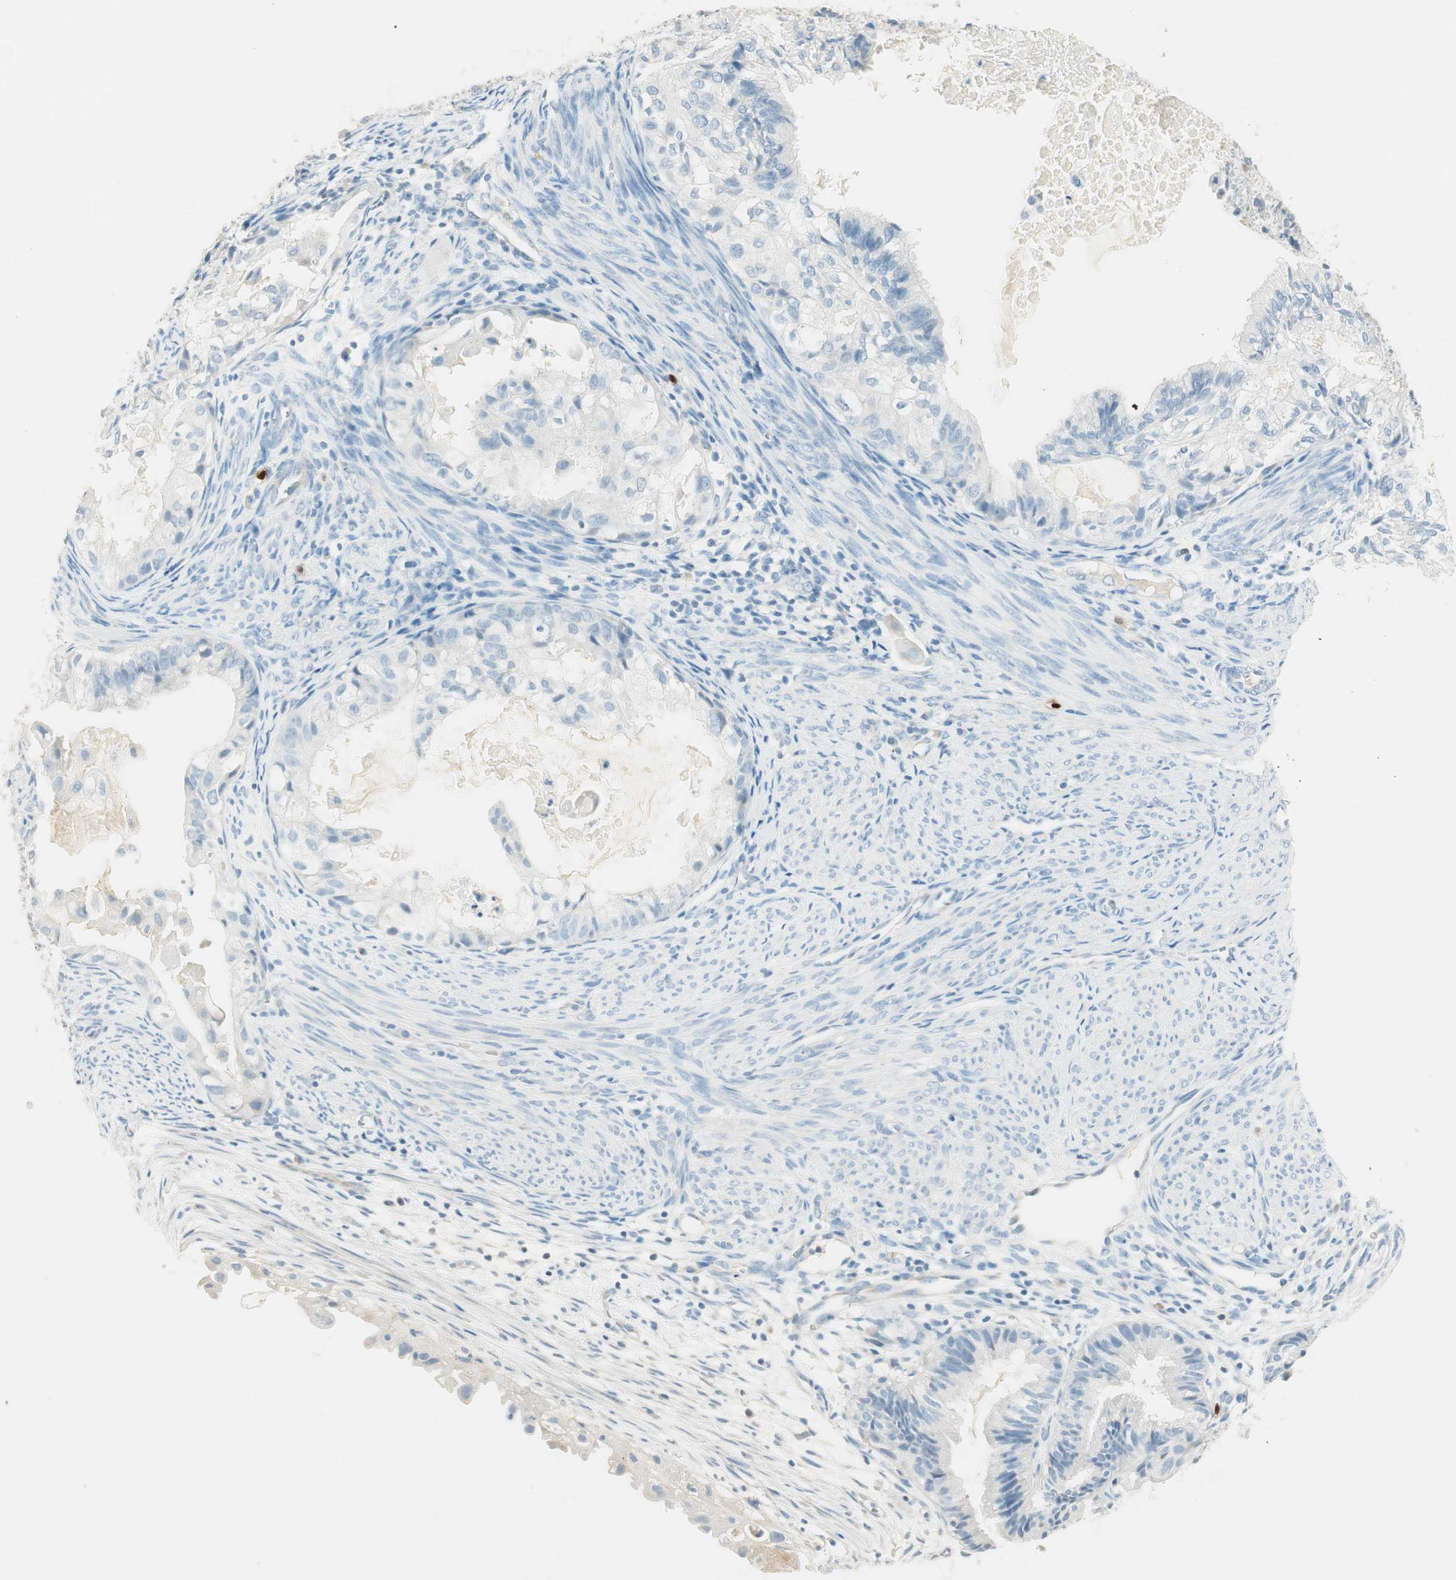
{"staining": {"intensity": "negative", "quantity": "none", "location": "none"}, "tissue": "cervical cancer", "cell_type": "Tumor cells", "image_type": "cancer", "snomed": [{"axis": "morphology", "description": "Normal tissue, NOS"}, {"axis": "morphology", "description": "Adenocarcinoma, NOS"}, {"axis": "topography", "description": "Cervix"}, {"axis": "topography", "description": "Endometrium"}], "caption": "Tumor cells are negative for protein expression in human cervical cancer (adenocarcinoma).", "gene": "HPGD", "patient": {"sex": "female", "age": 86}}